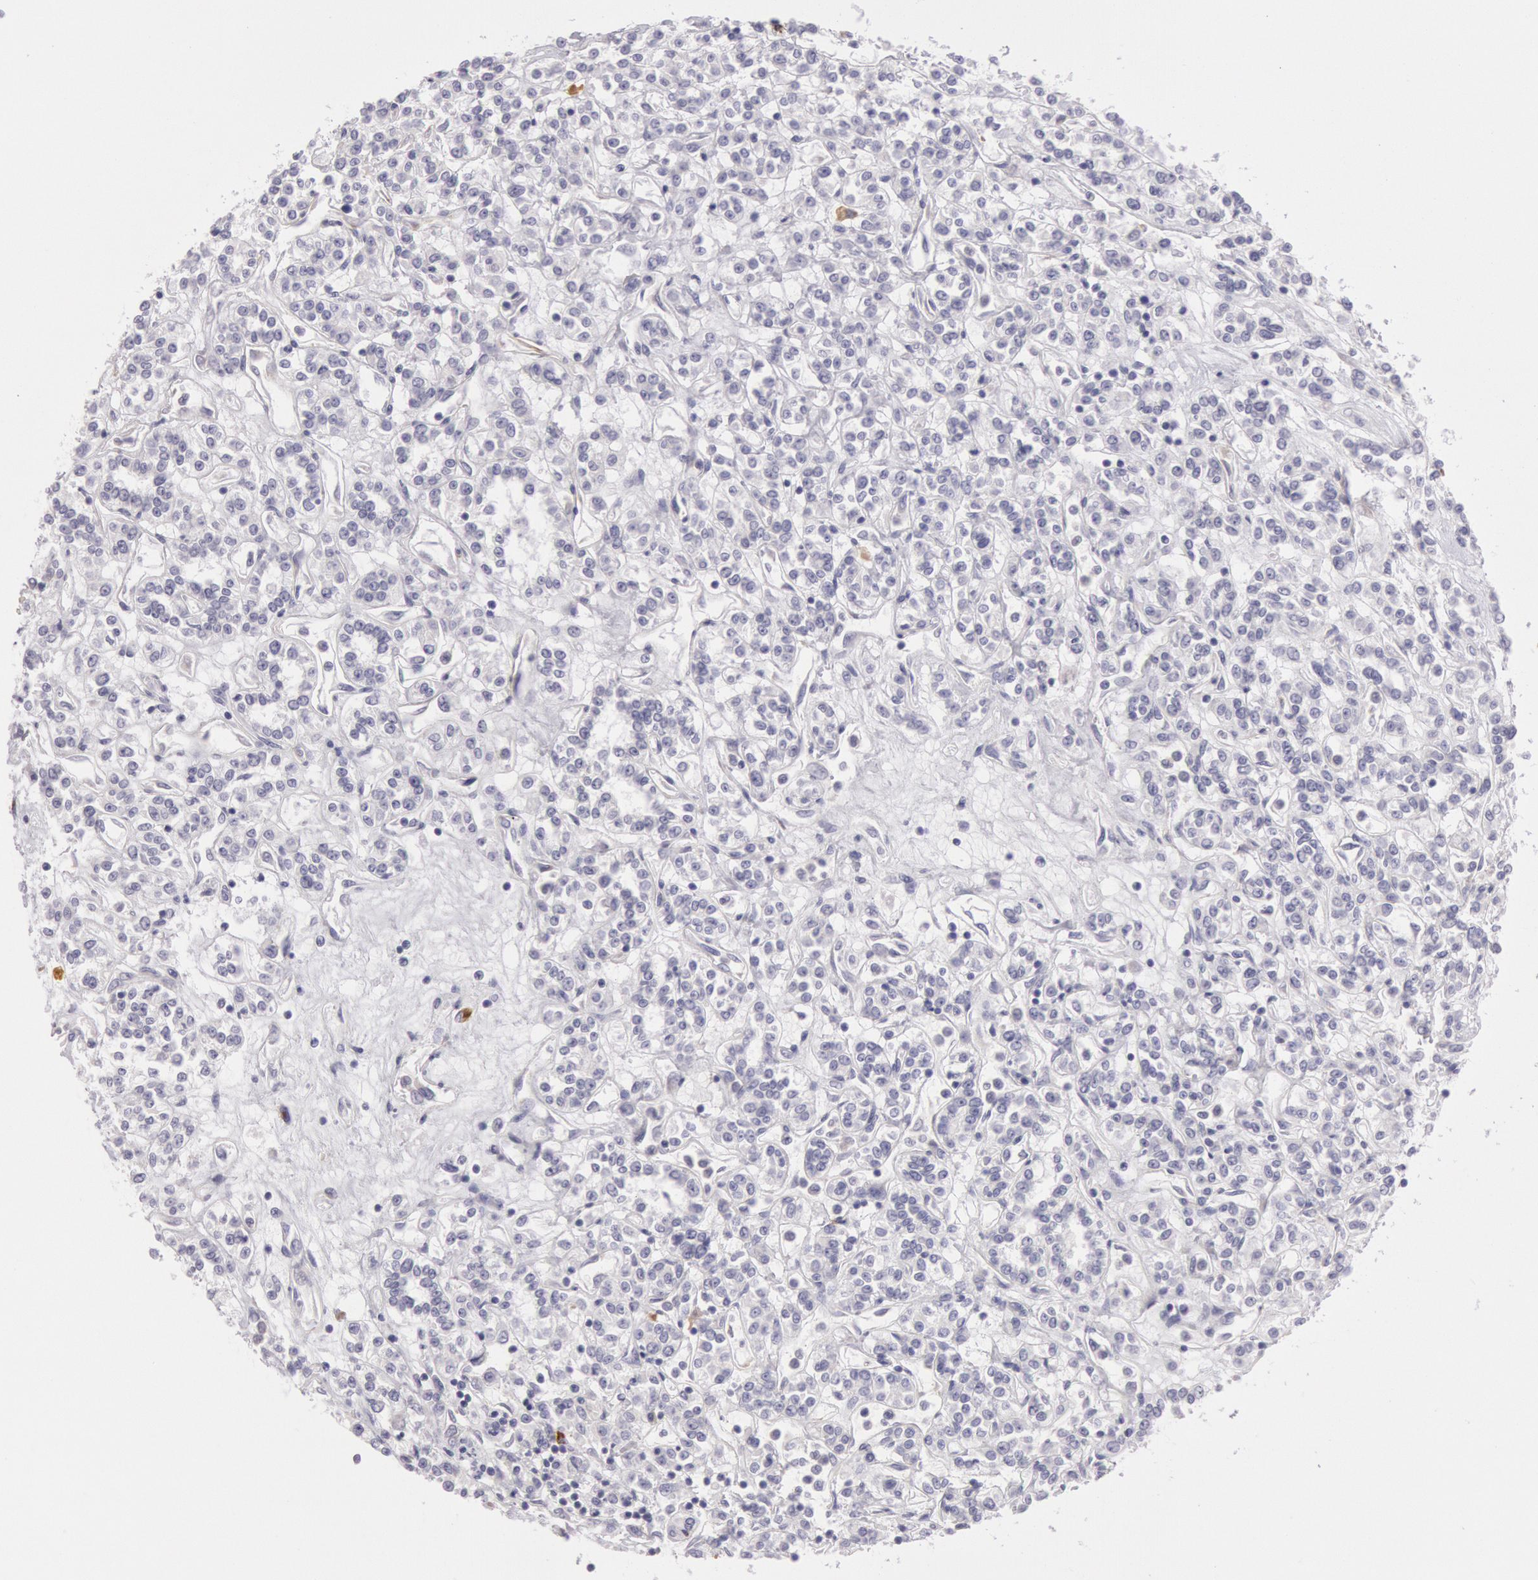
{"staining": {"intensity": "negative", "quantity": "none", "location": "none"}, "tissue": "renal cancer", "cell_type": "Tumor cells", "image_type": "cancer", "snomed": [{"axis": "morphology", "description": "Adenocarcinoma, NOS"}, {"axis": "topography", "description": "Kidney"}], "caption": "This micrograph is of renal cancer (adenocarcinoma) stained with immunohistochemistry to label a protein in brown with the nuclei are counter-stained blue. There is no positivity in tumor cells.", "gene": "CIDEB", "patient": {"sex": "female", "age": 76}}